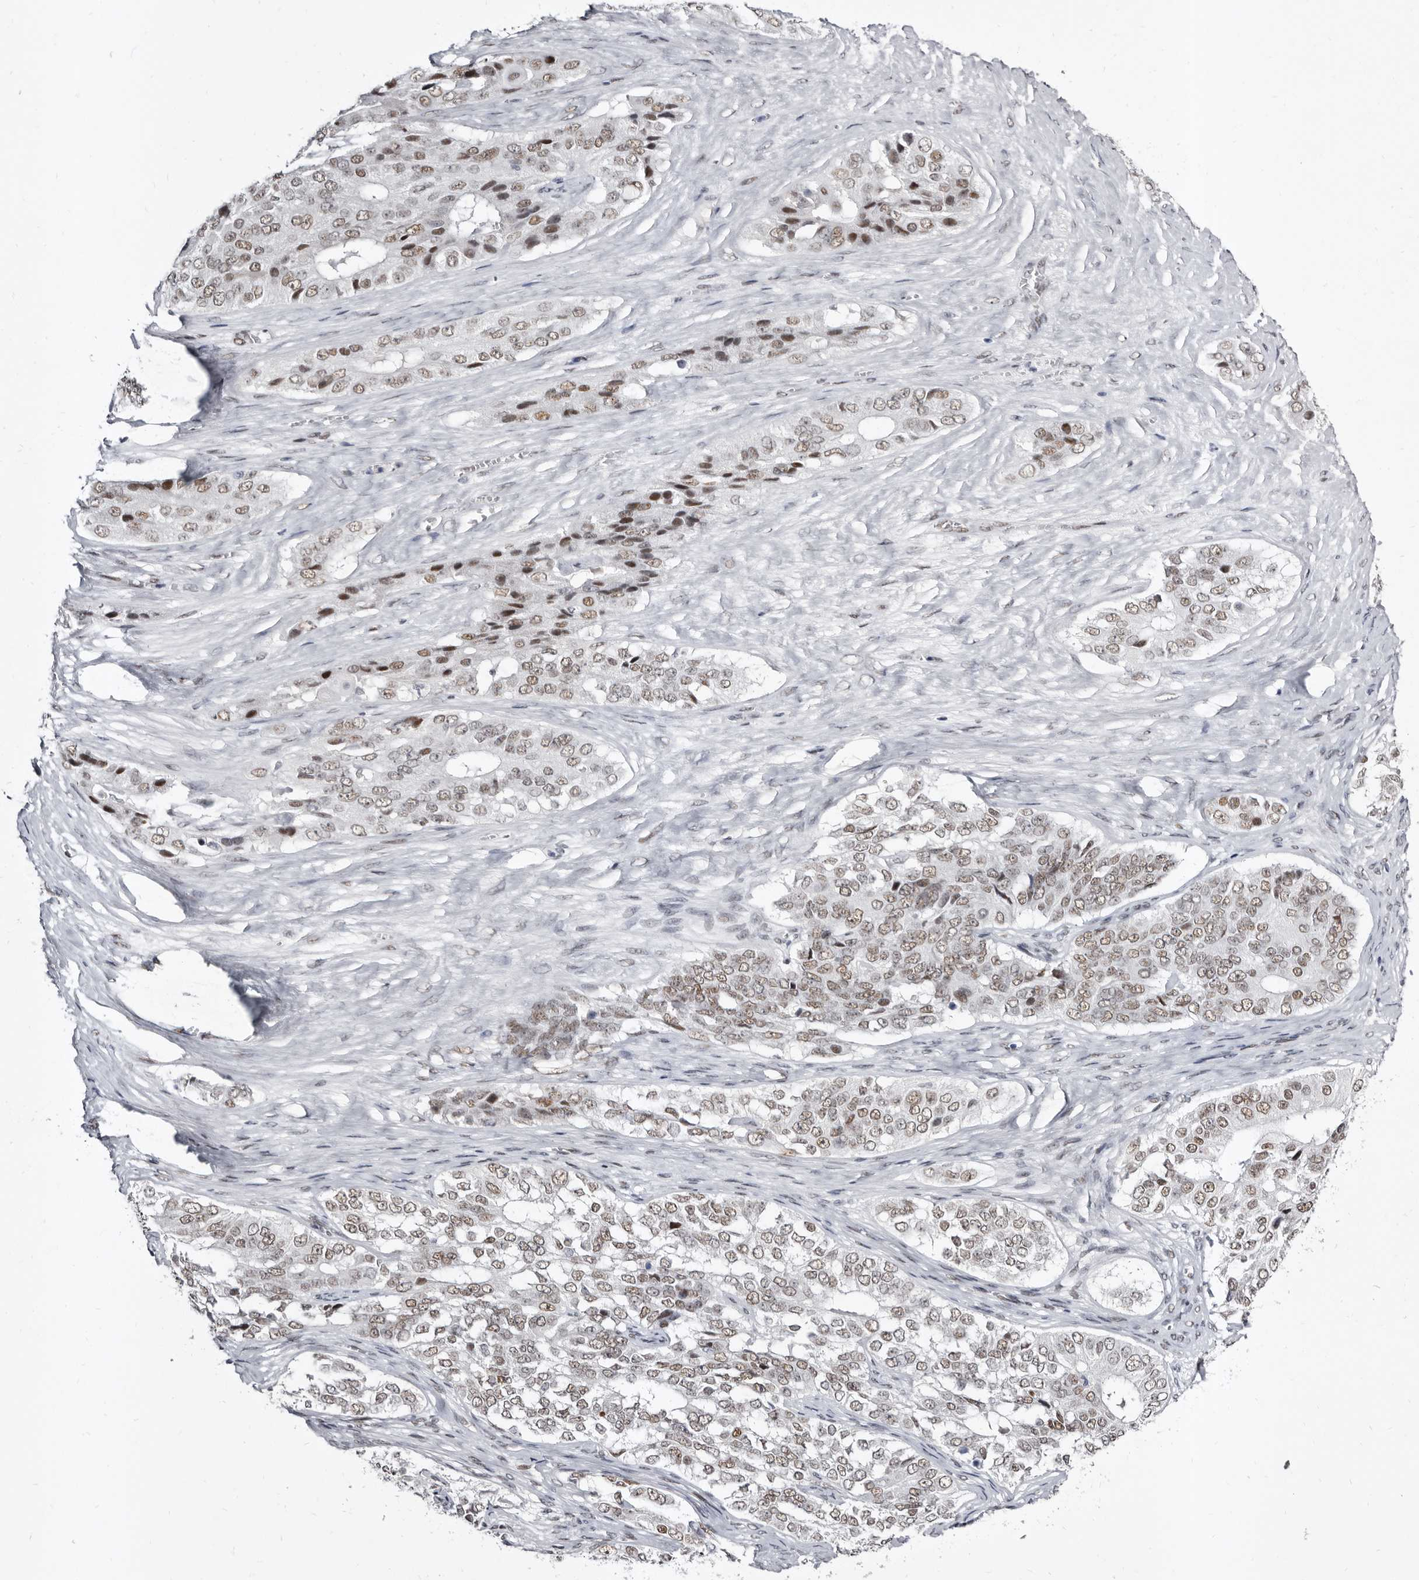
{"staining": {"intensity": "weak", "quantity": ">75%", "location": "nuclear"}, "tissue": "ovarian cancer", "cell_type": "Tumor cells", "image_type": "cancer", "snomed": [{"axis": "morphology", "description": "Carcinoma, endometroid"}, {"axis": "topography", "description": "Ovary"}], "caption": "Ovarian cancer tissue demonstrates weak nuclear staining in about >75% of tumor cells", "gene": "ZNF326", "patient": {"sex": "female", "age": 51}}